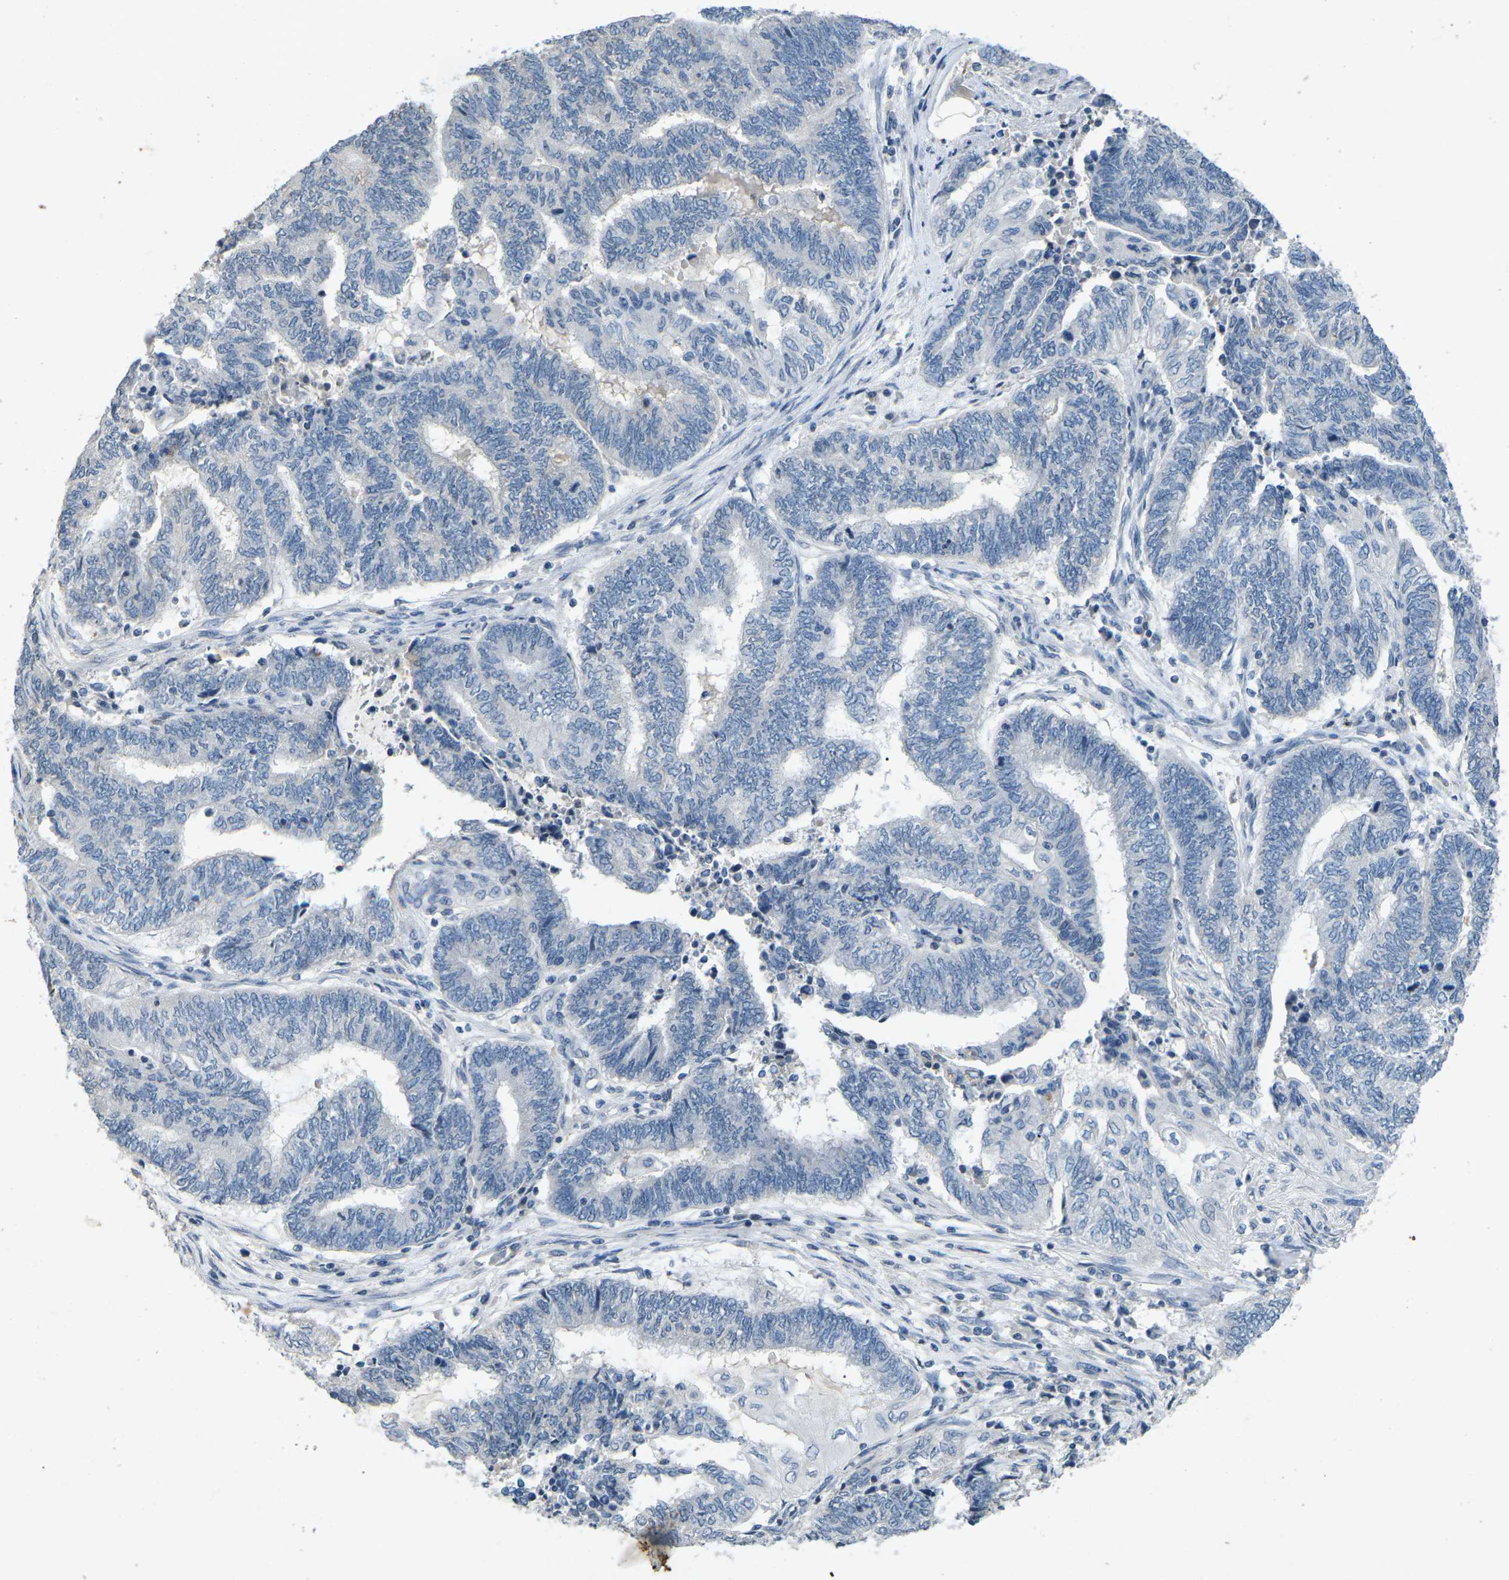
{"staining": {"intensity": "negative", "quantity": "none", "location": "none"}, "tissue": "endometrial cancer", "cell_type": "Tumor cells", "image_type": "cancer", "snomed": [{"axis": "morphology", "description": "Adenocarcinoma, NOS"}, {"axis": "topography", "description": "Uterus"}, {"axis": "topography", "description": "Endometrium"}], "caption": "Tumor cells show no significant protein staining in endometrial cancer (adenocarcinoma).", "gene": "A1BG", "patient": {"sex": "female", "age": 70}}